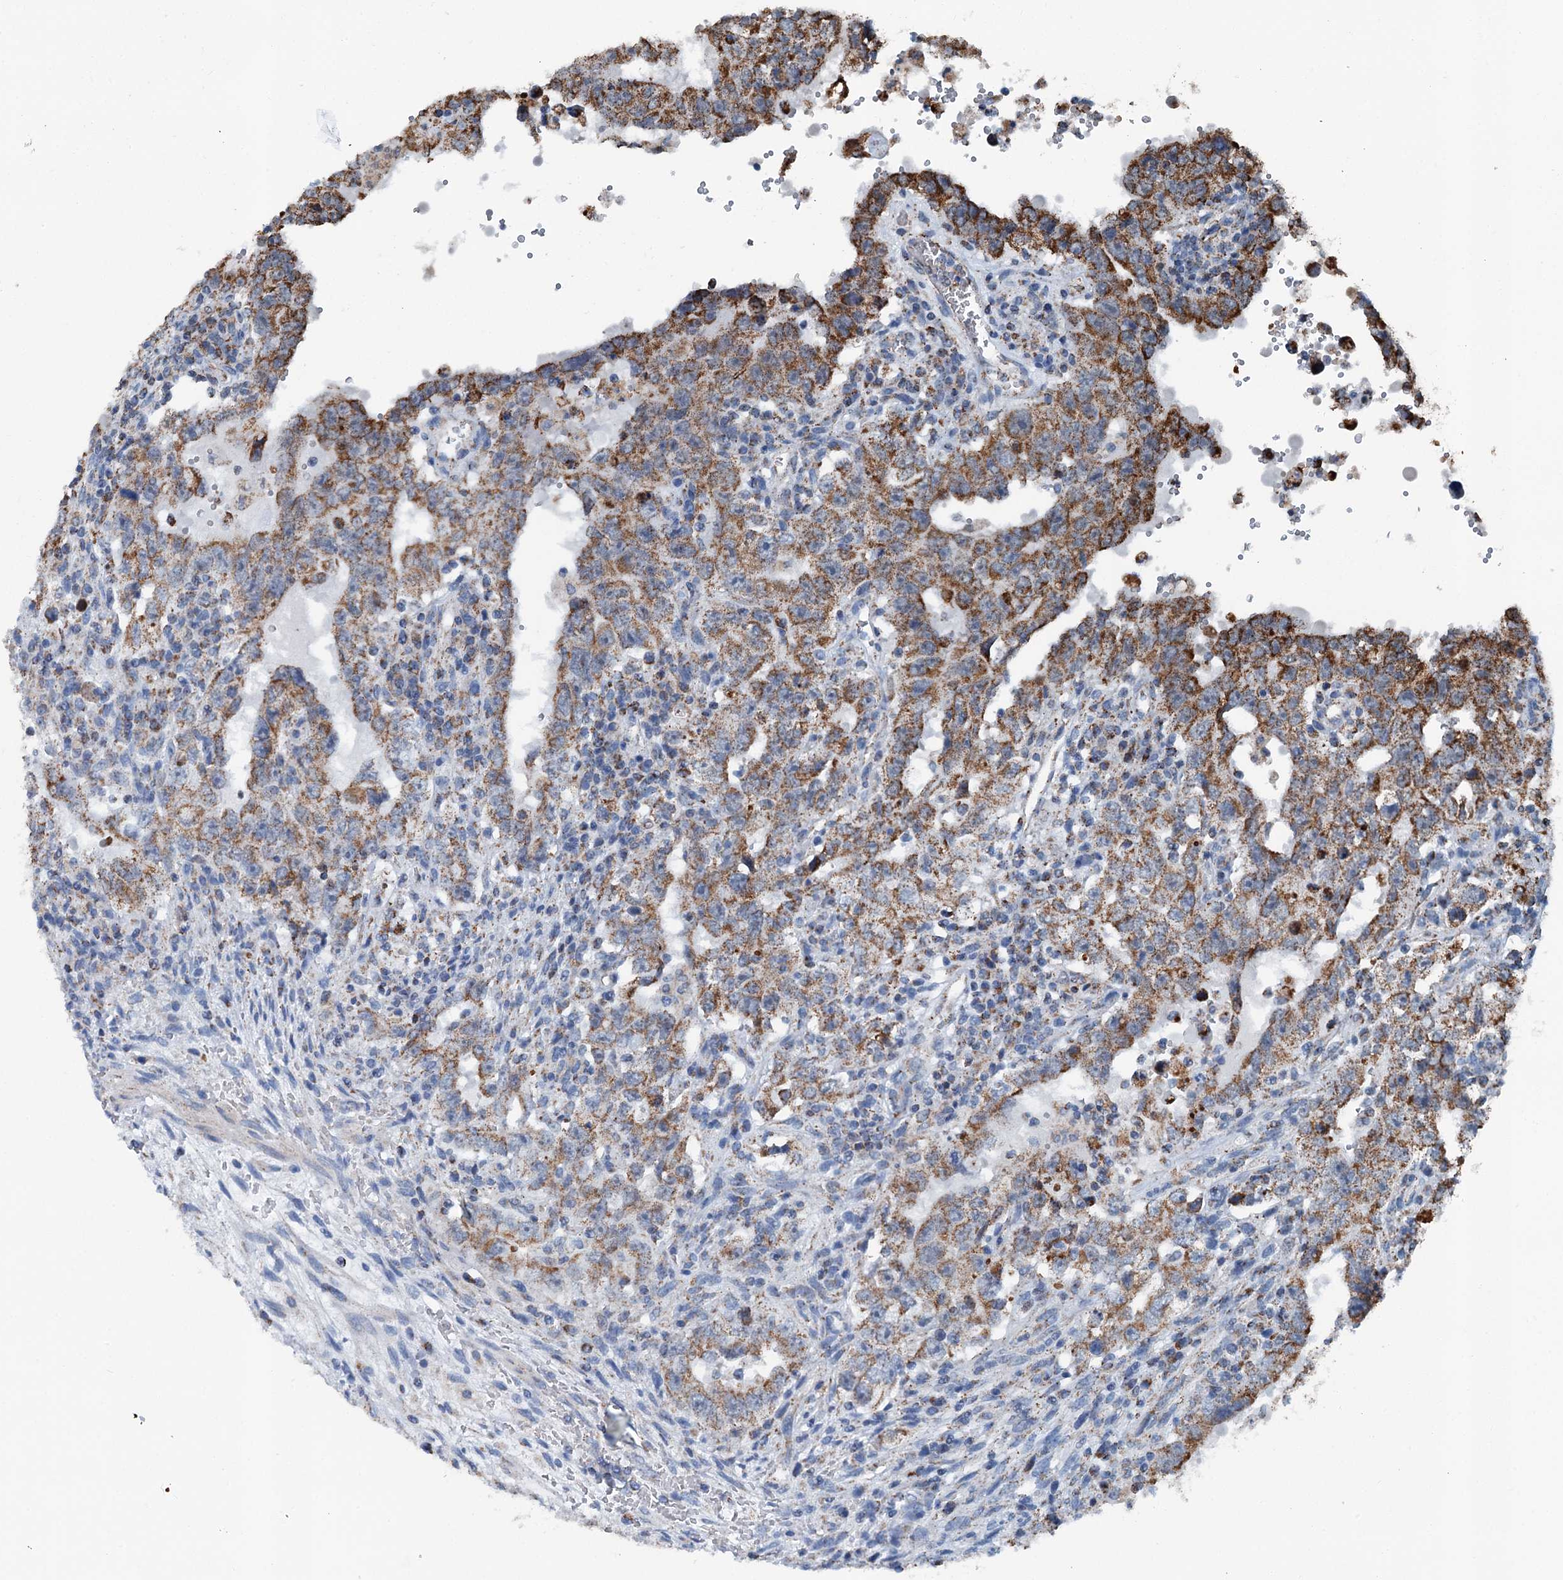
{"staining": {"intensity": "moderate", "quantity": ">75%", "location": "cytoplasmic/membranous"}, "tissue": "testis cancer", "cell_type": "Tumor cells", "image_type": "cancer", "snomed": [{"axis": "morphology", "description": "Carcinoma, Embryonal, NOS"}, {"axis": "topography", "description": "Testis"}], "caption": "This photomicrograph shows testis cancer stained with immunohistochemistry (IHC) to label a protein in brown. The cytoplasmic/membranous of tumor cells show moderate positivity for the protein. Nuclei are counter-stained blue.", "gene": "TRPT1", "patient": {"sex": "male", "age": 26}}